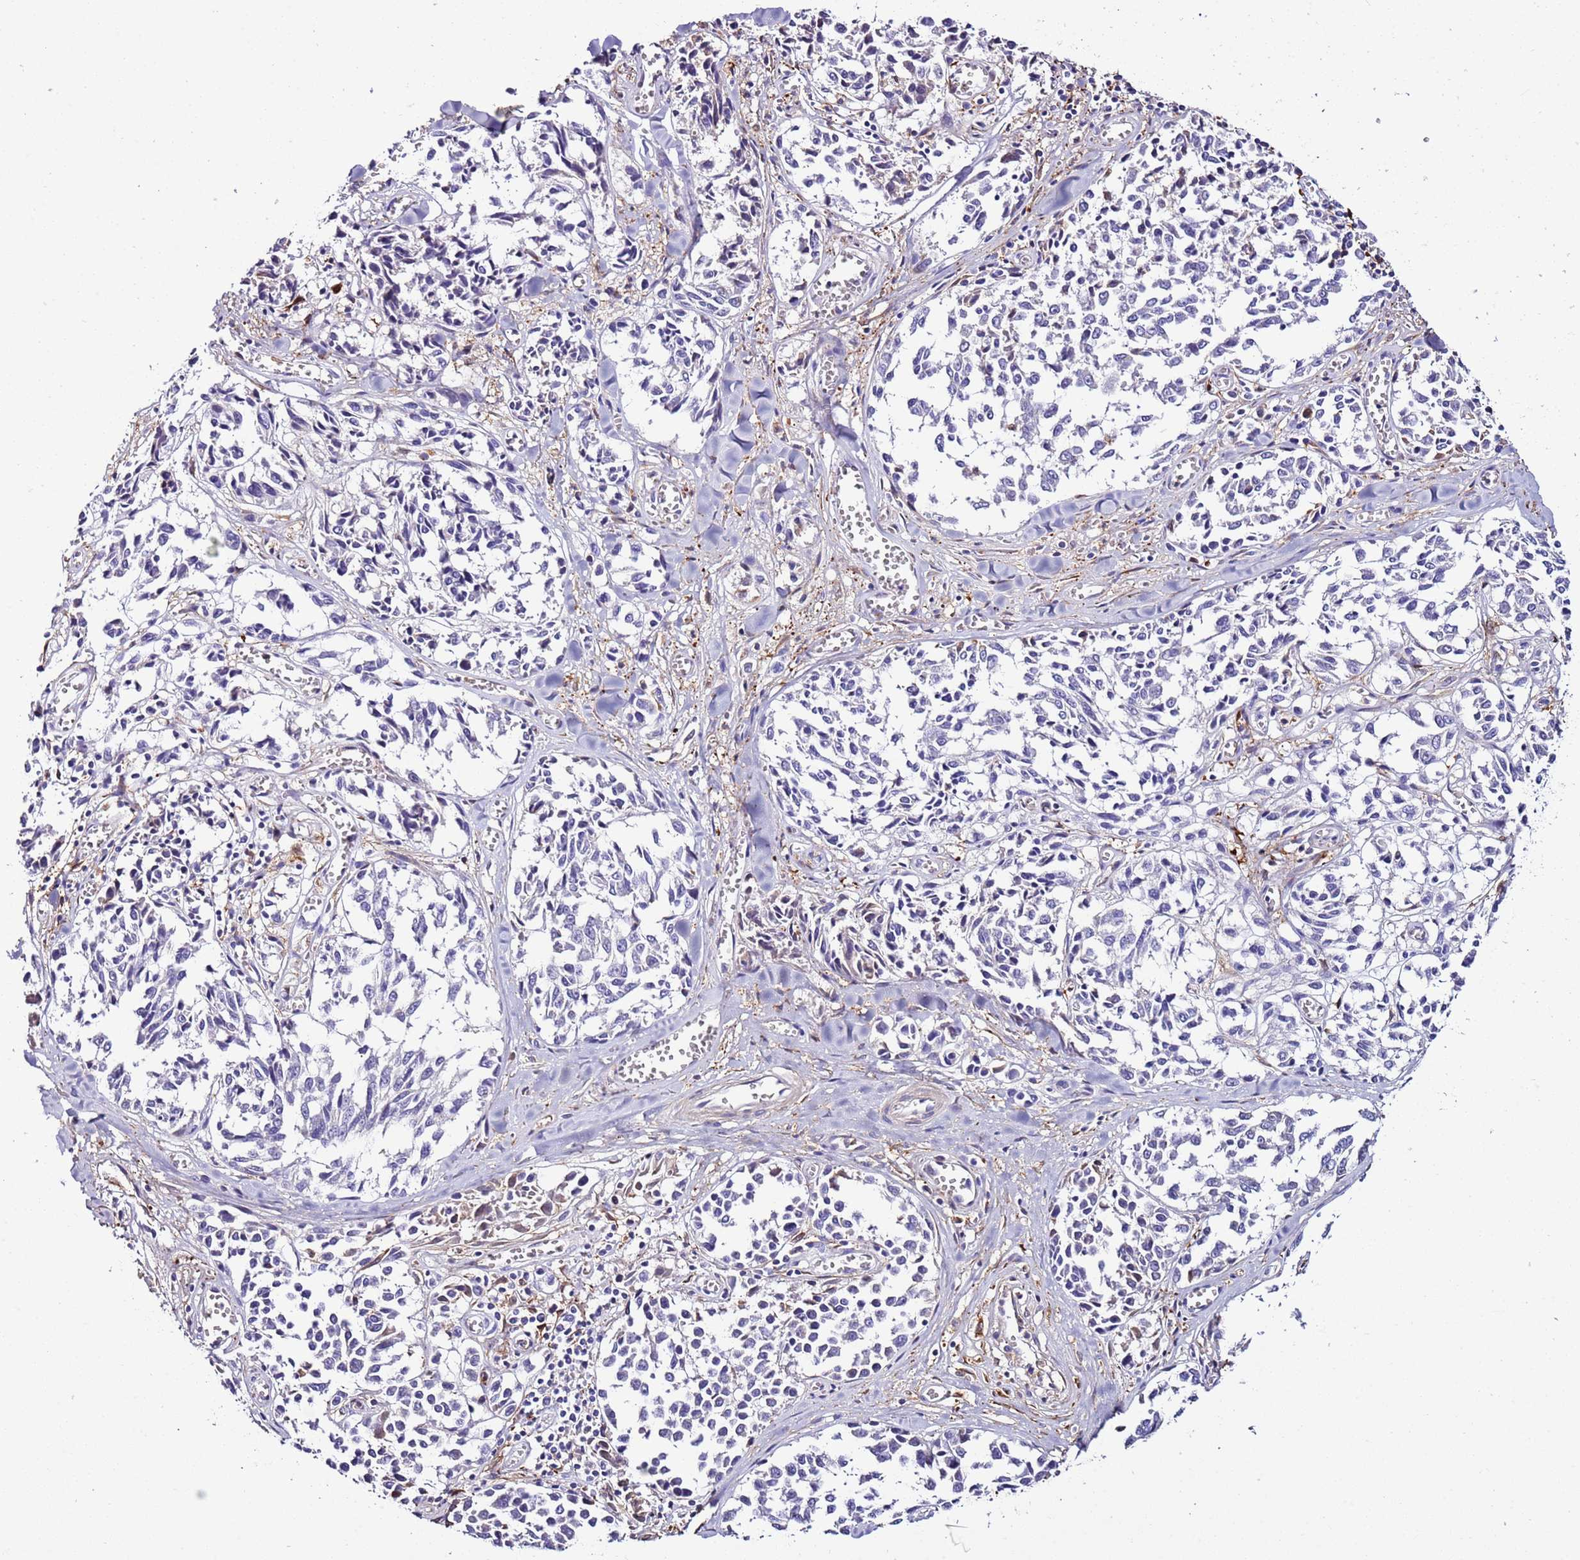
{"staining": {"intensity": "negative", "quantity": "none", "location": "none"}, "tissue": "melanoma", "cell_type": "Tumor cells", "image_type": "cancer", "snomed": [{"axis": "morphology", "description": "Malignant melanoma, NOS"}, {"axis": "topography", "description": "Skin"}], "caption": "A micrograph of malignant melanoma stained for a protein shows no brown staining in tumor cells.", "gene": "FAM174C", "patient": {"sex": "female", "age": 64}}